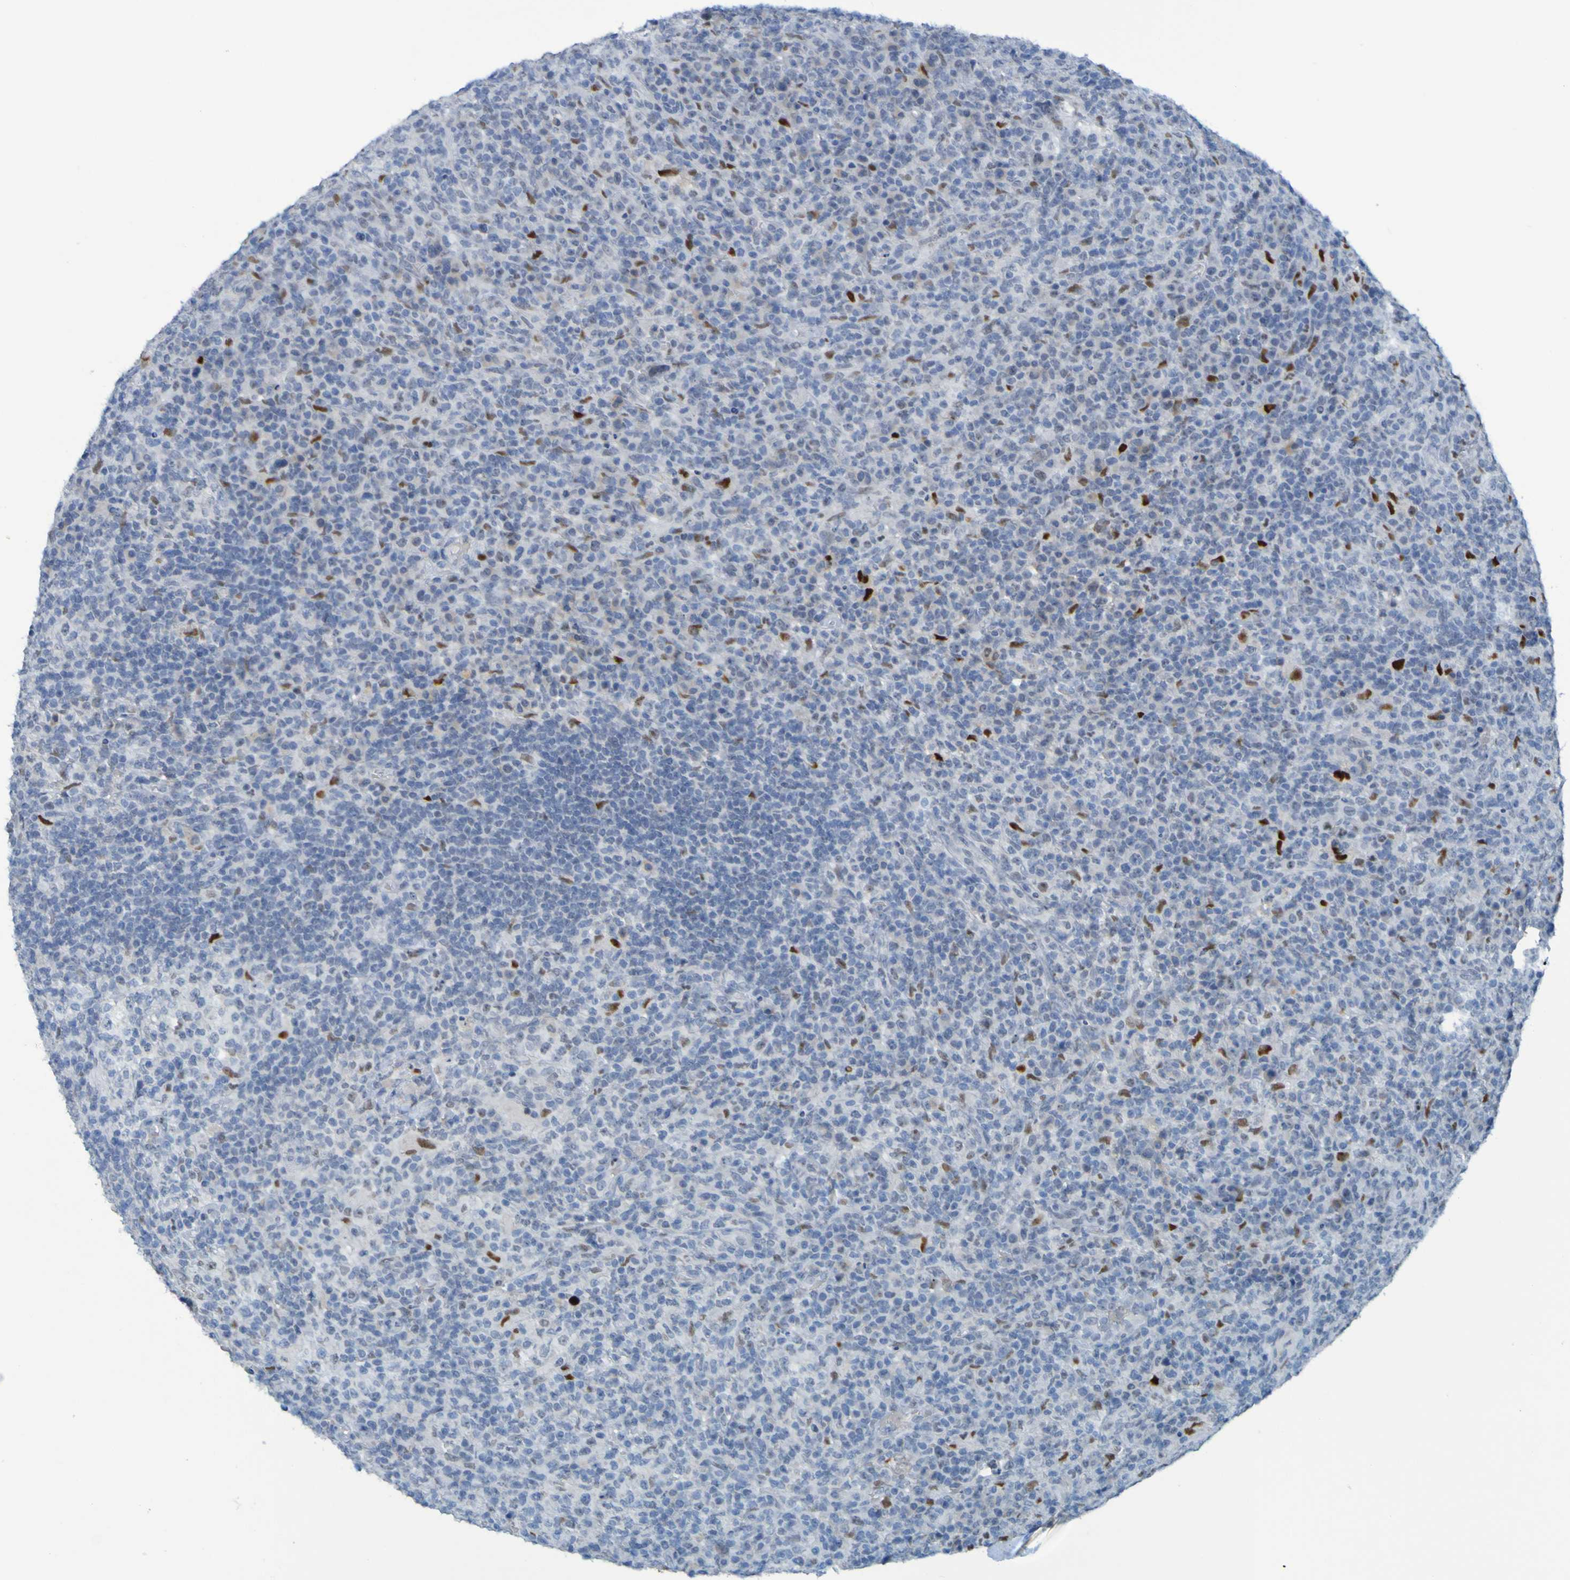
{"staining": {"intensity": "negative", "quantity": "none", "location": "none"}, "tissue": "lymphoma", "cell_type": "Tumor cells", "image_type": "cancer", "snomed": [{"axis": "morphology", "description": "Malignant lymphoma, non-Hodgkin's type, High grade"}, {"axis": "topography", "description": "Lymph node"}], "caption": "This is an IHC image of lymphoma. There is no expression in tumor cells.", "gene": "USP36", "patient": {"sex": "female", "age": 76}}